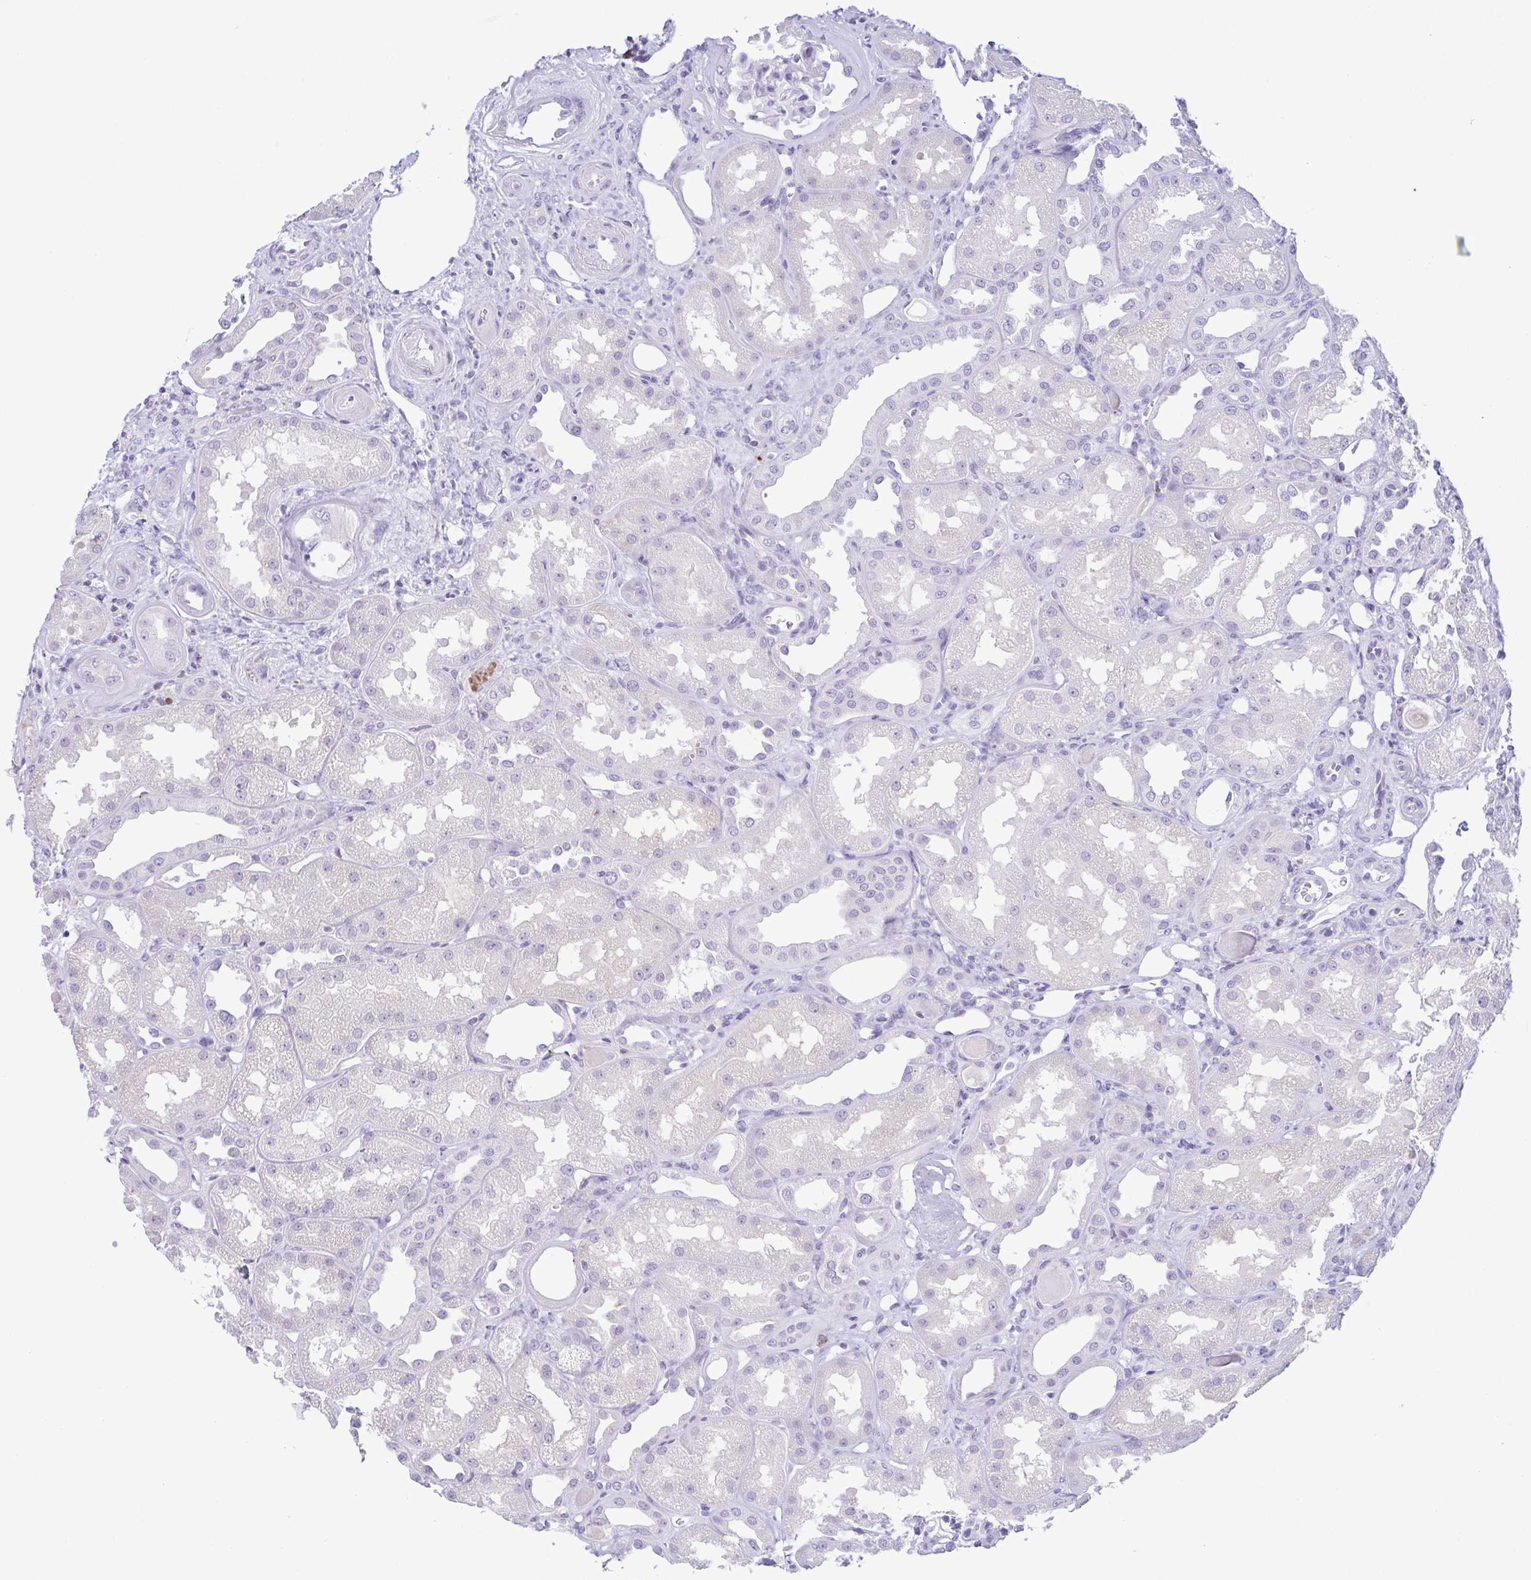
{"staining": {"intensity": "negative", "quantity": "none", "location": "none"}, "tissue": "kidney", "cell_type": "Cells in glomeruli", "image_type": "normal", "snomed": [{"axis": "morphology", "description": "Normal tissue, NOS"}, {"axis": "topography", "description": "Kidney"}], "caption": "IHC photomicrograph of normal human kidney stained for a protein (brown), which displays no expression in cells in glomeruli. (Brightfield microscopy of DAB immunohistochemistry (IHC) at high magnification).", "gene": "PGLYRP1", "patient": {"sex": "male", "age": 61}}